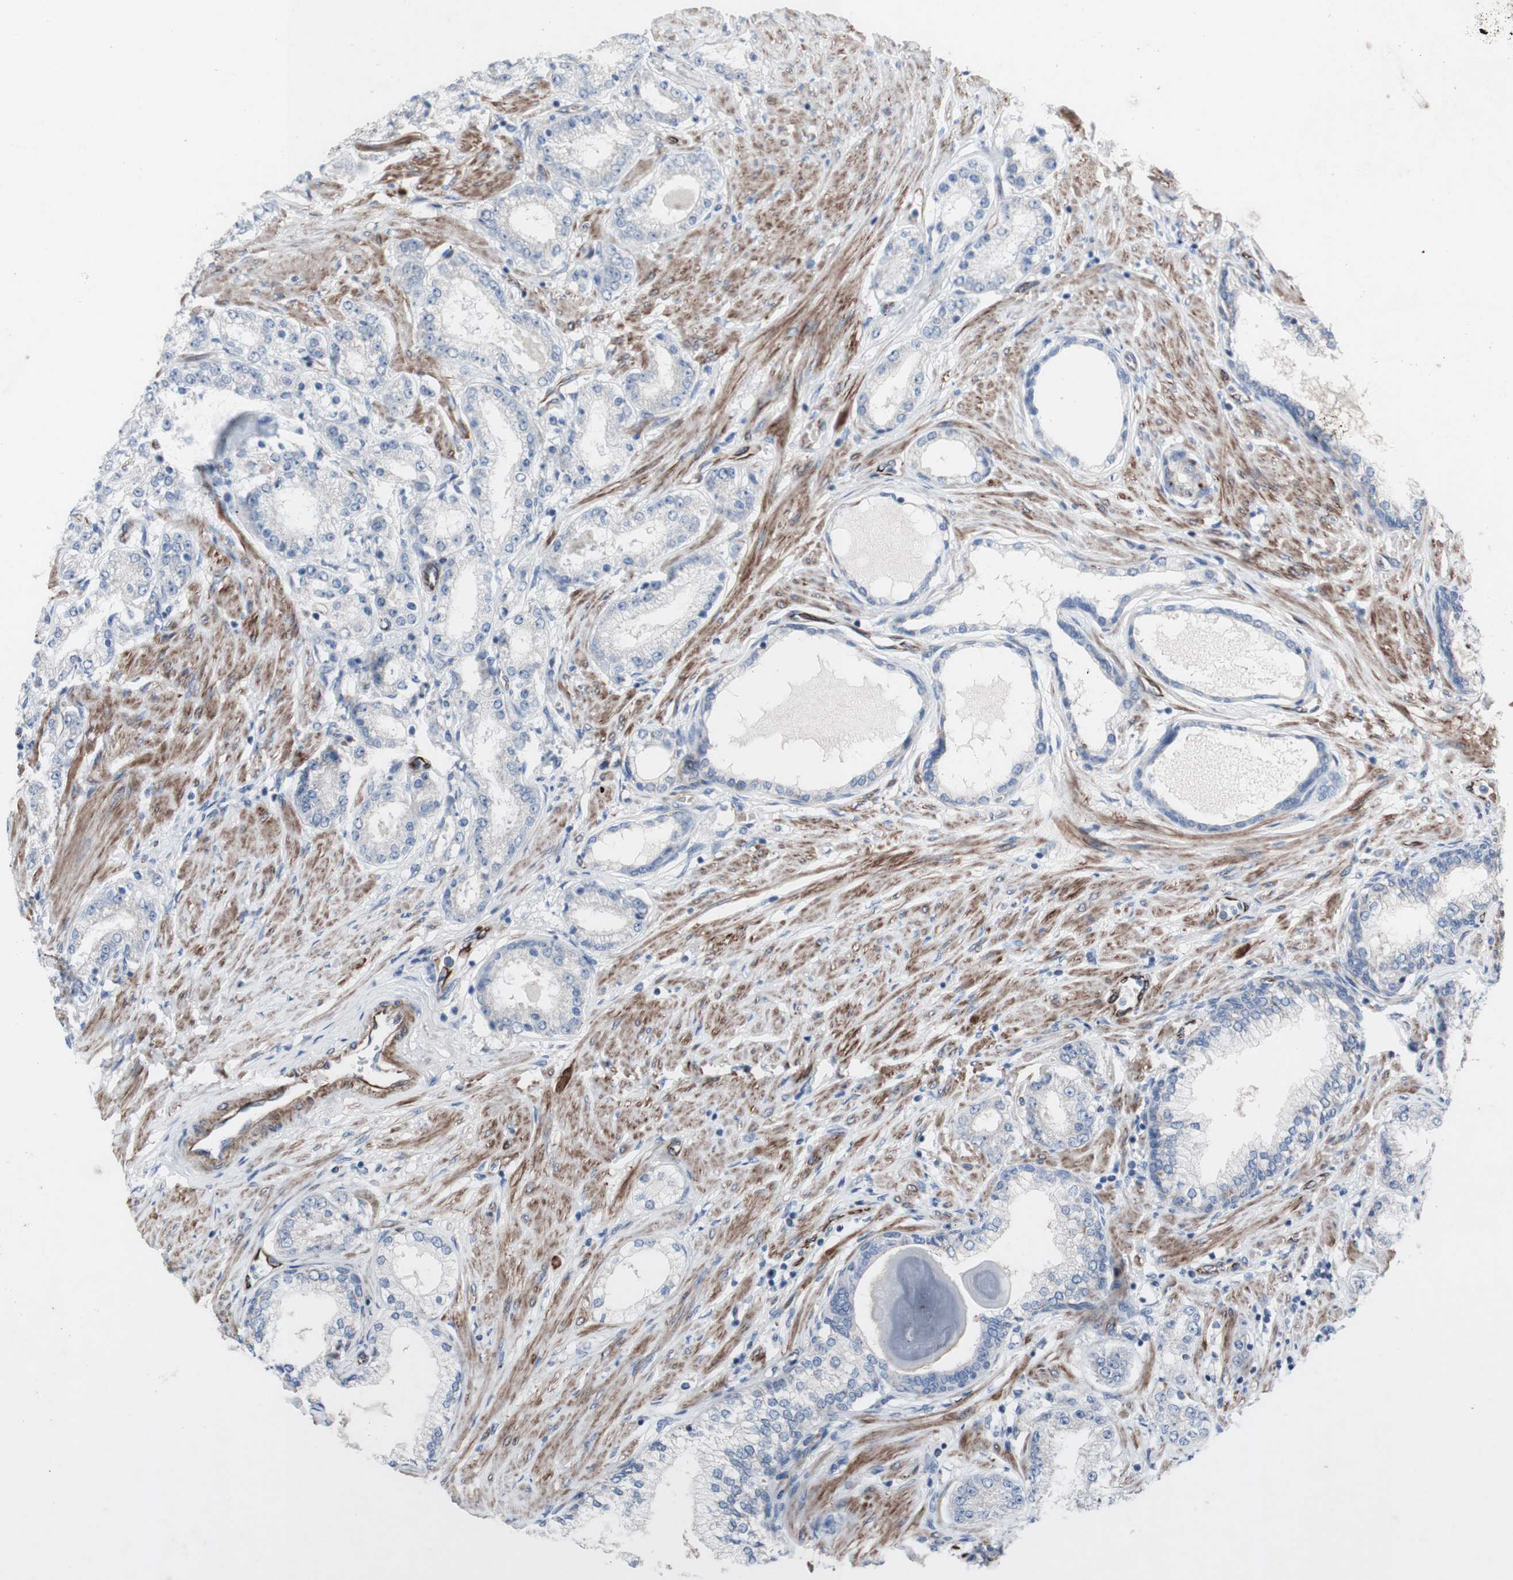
{"staining": {"intensity": "negative", "quantity": "none", "location": "none"}, "tissue": "prostate cancer", "cell_type": "Tumor cells", "image_type": "cancer", "snomed": [{"axis": "morphology", "description": "Adenocarcinoma, Low grade"}, {"axis": "topography", "description": "Prostate"}], "caption": "This photomicrograph is of prostate cancer stained with immunohistochemistry (IHC) to label a protein in brown with the nuclei are counter-stained blue. There is no positivity in tumor cells. (Stains: DAB IHC with hematoxylin counter stain, Microscopy: brightfield microscopy at high magnification).", "gene": "AGPAT5", "patient": {"sex": "male", "age": 63}}